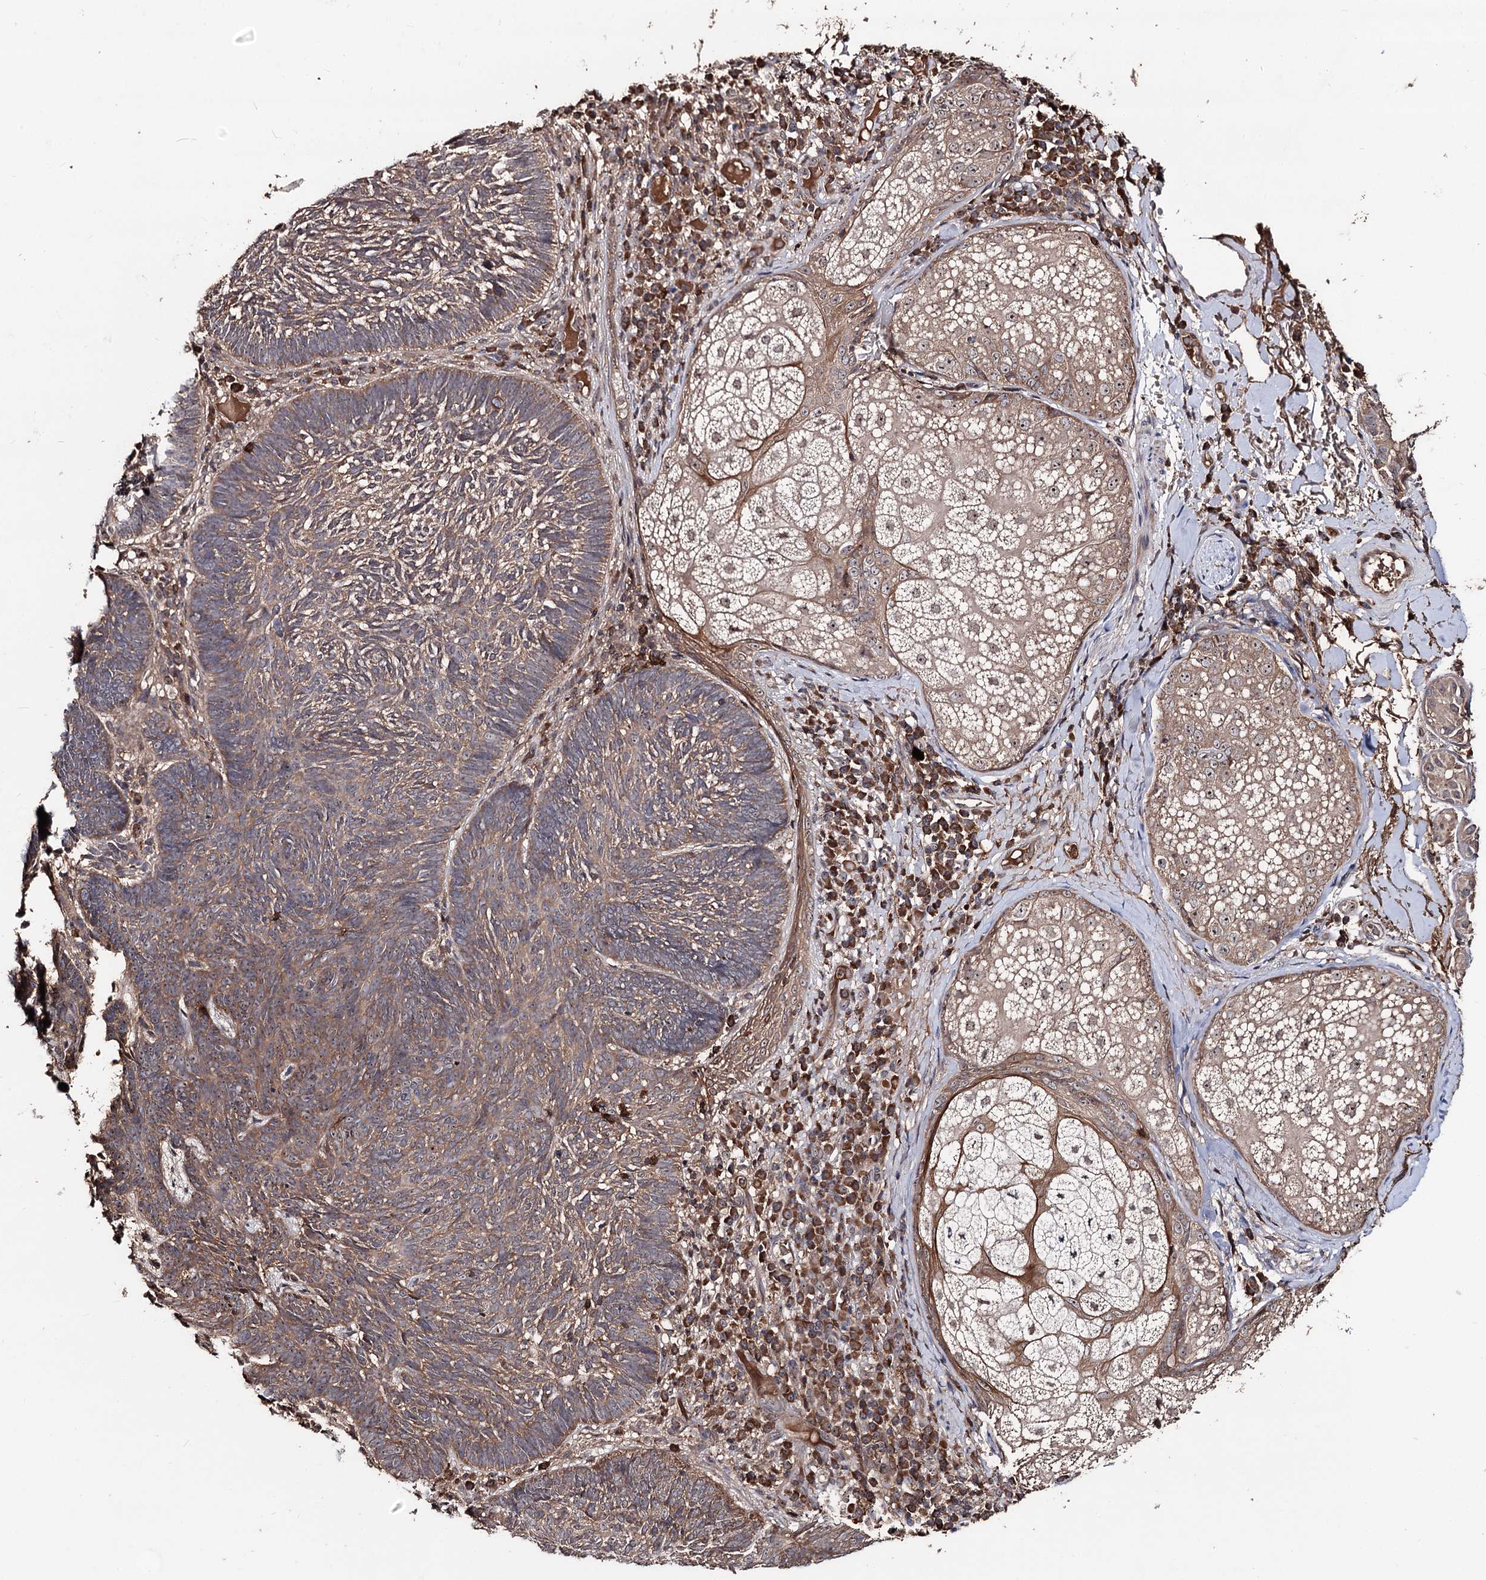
{"staining": {"intensity": "moderate", "quantity": ">75%", "location": "cytoplasmic/membranous"}, "tissue": "skin cancer", "cell_type": "Tumor cells", "image_type": "cancer", "snomed": [{"axis": "morphology", "description": "Basal cell carcinoma"}, {"axis": "topography", "description": "Skin"}], "caption": "Human skin cancer (basal cell carcinoma) stained with a protein marker reveals moderate staining in tumor cells.", "gene": "FAM53B", "patient": {"sex": "male", "age": 88}}